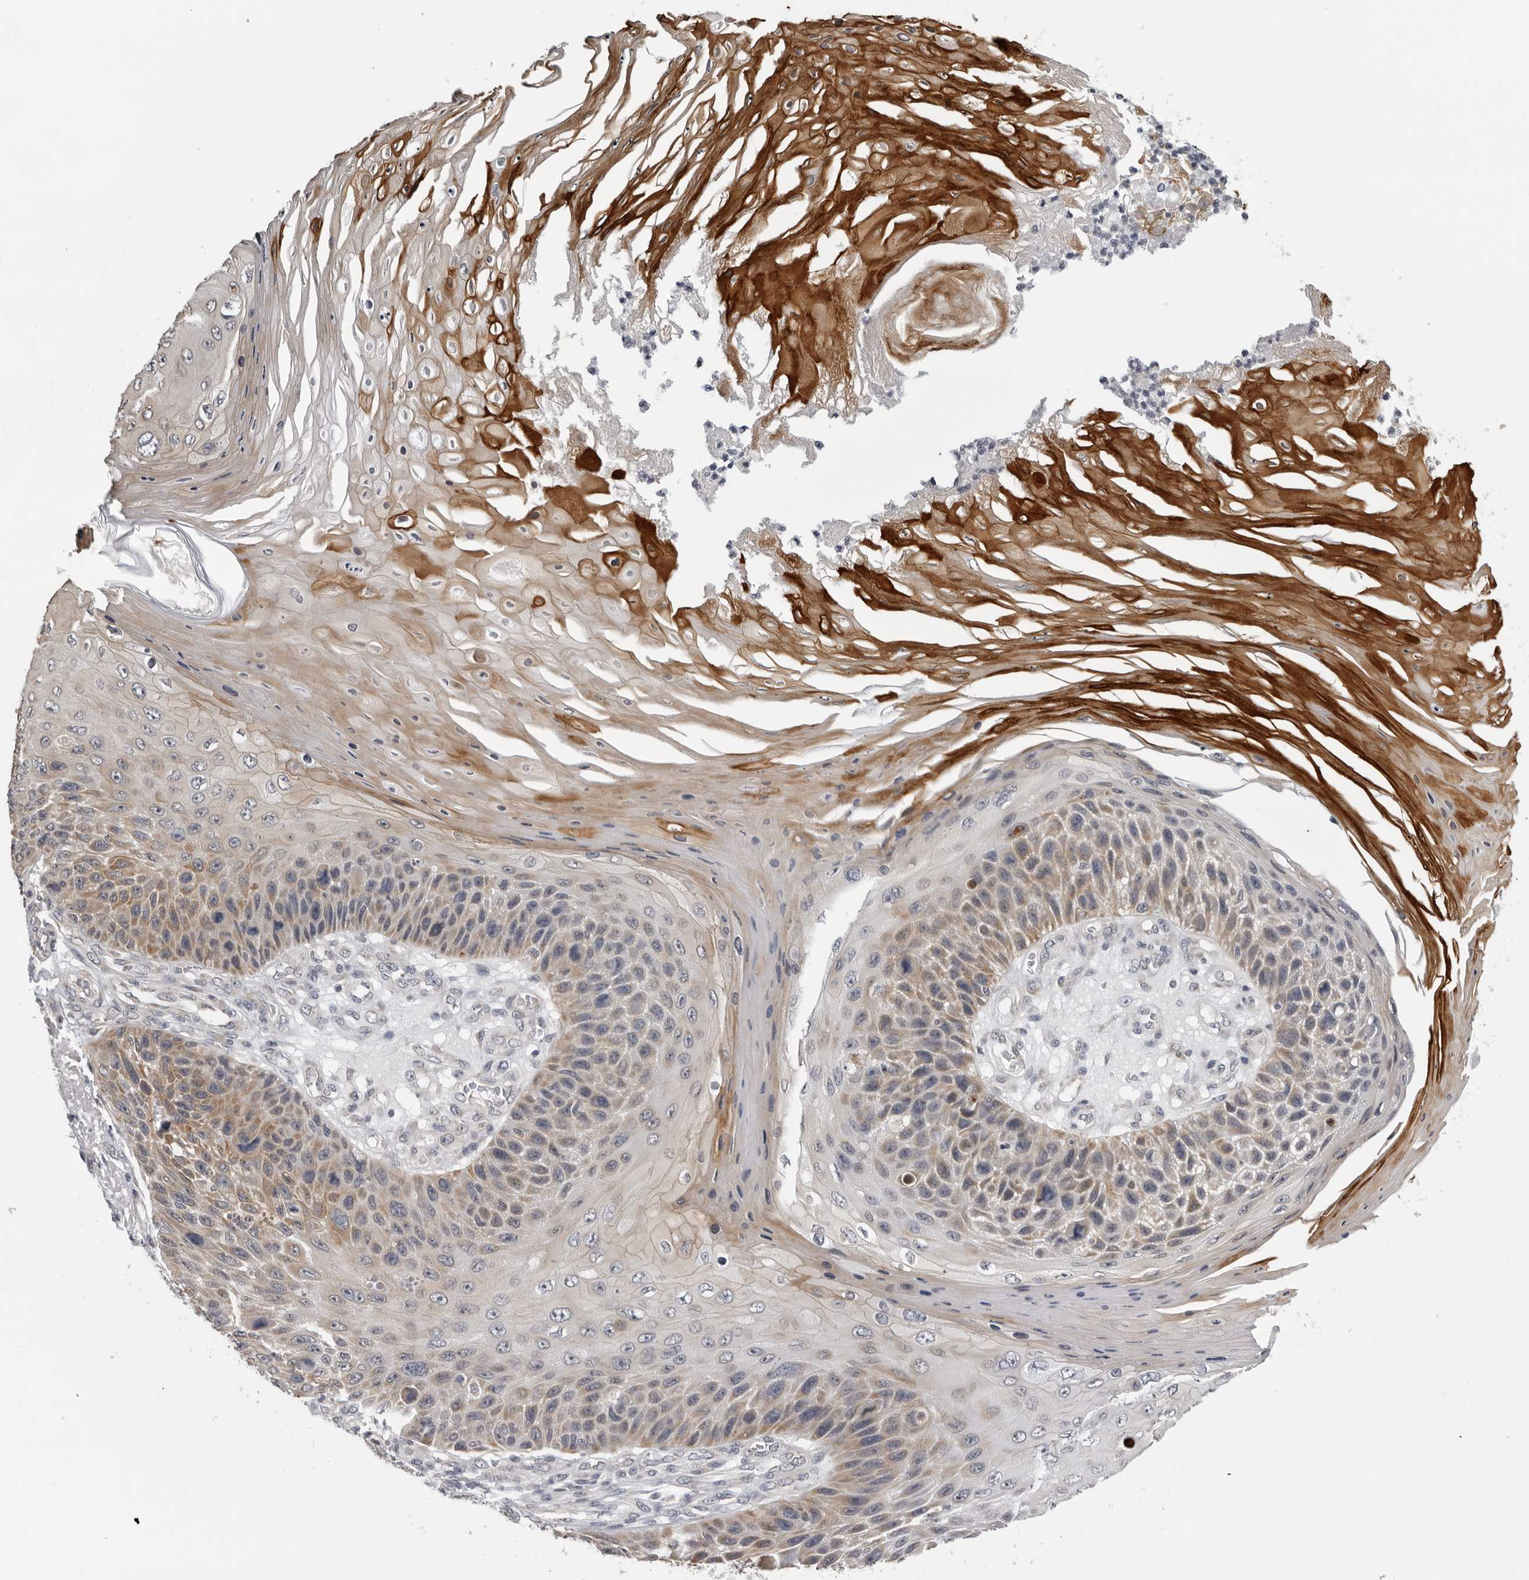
{"staining": {"intensity": "weak", "quantity": "25%-75%", "location": "cytoplasmic/membranous"}, "tissue": "skin cancer", "cell_type": "Tumor cells", "image_type": "cancer", "snomed": [{"axis": "morphology", "description": "Squamous cell carcinoma, NOS"}, {"axis": "topography", "description": "Skin"}], "caption": "Skin cancer stained for a protein exhibits weak cytoplasmic/membranous positivity in tumor cells.", "gene": "CPT2", "patient": {"sex": "female", "age": 88}}